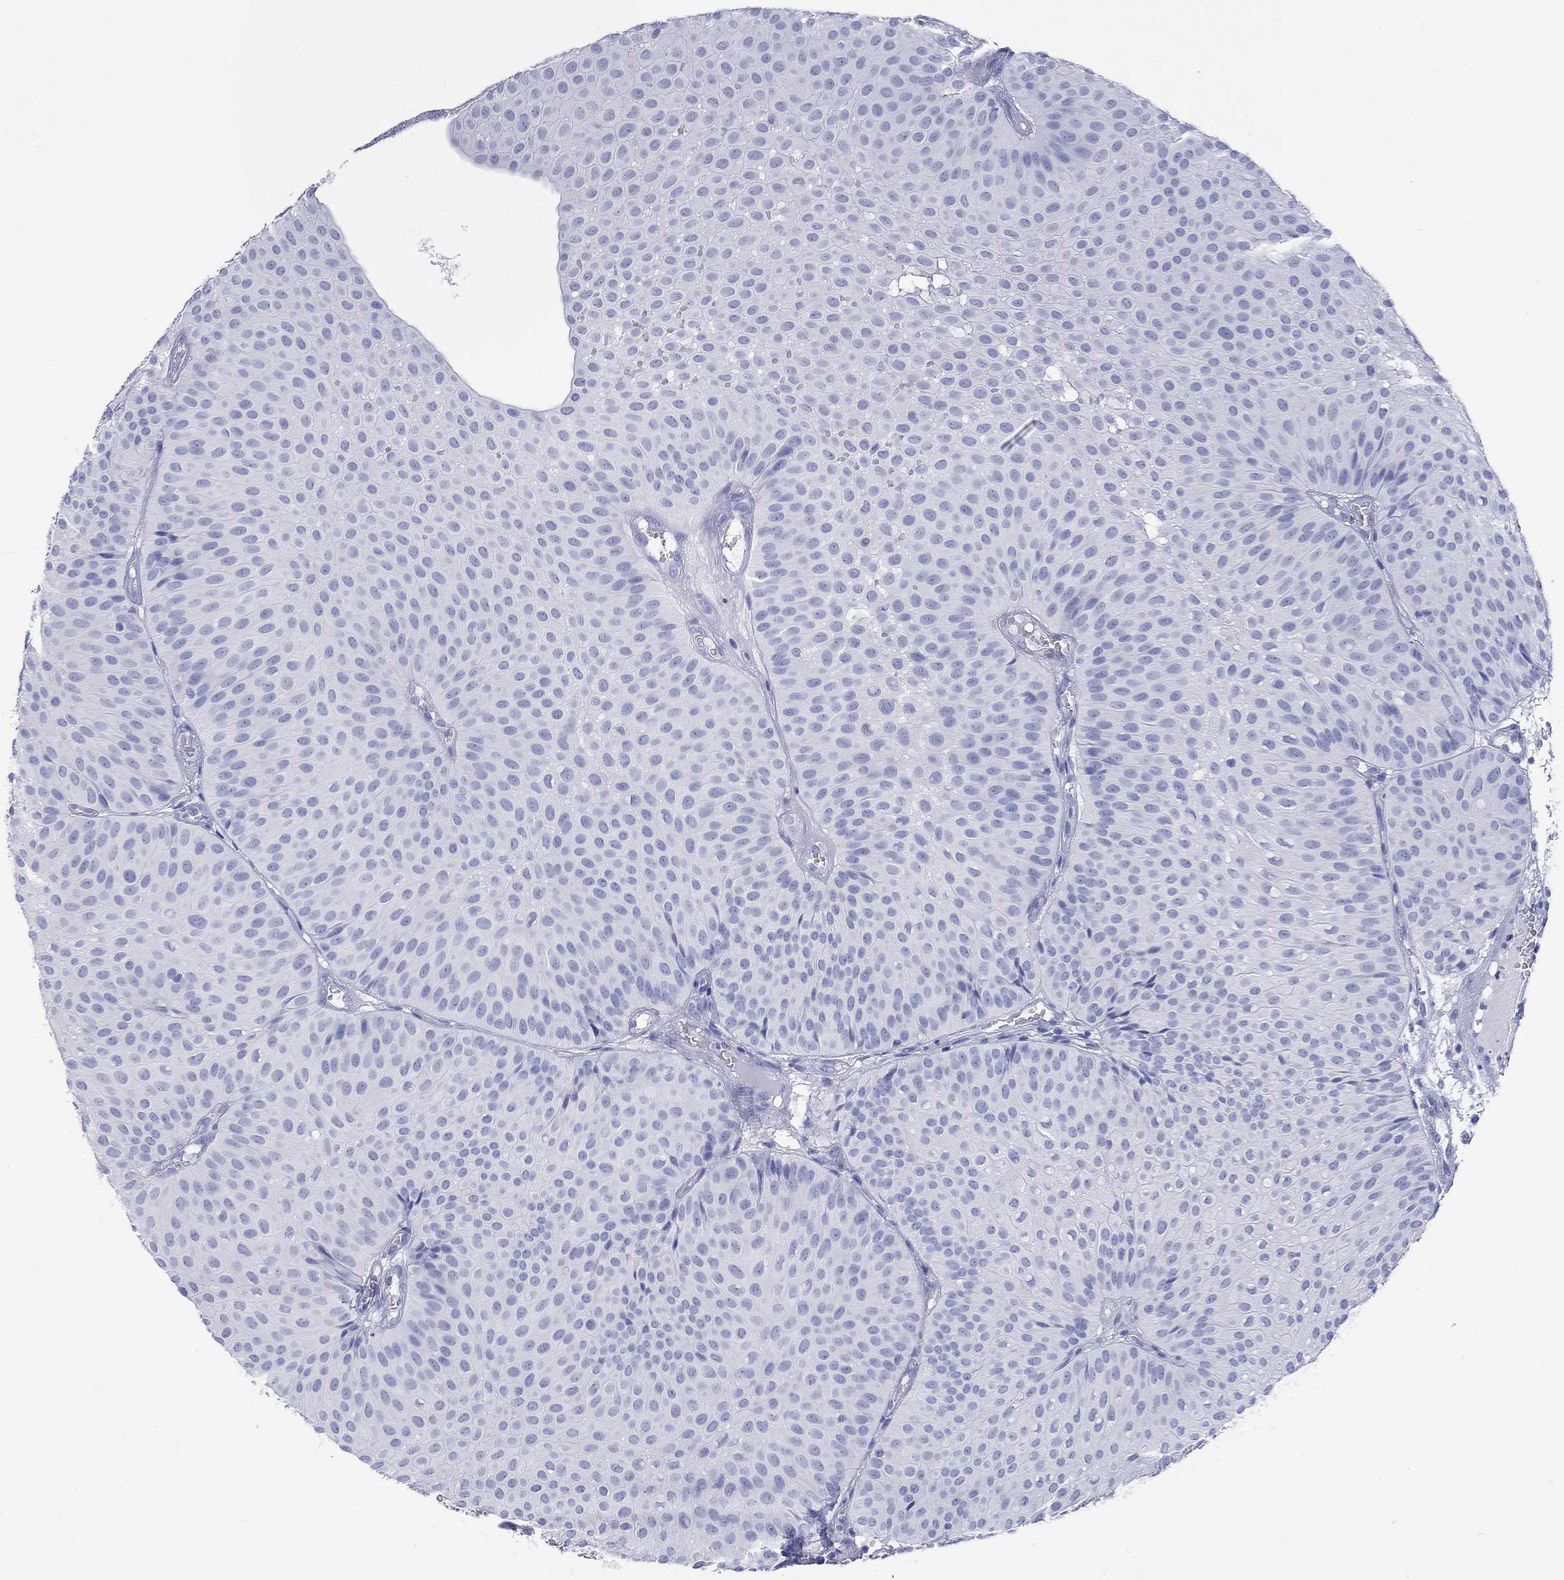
{"staining": {"intensity": "negative", "quantity": "none", "location": "none"}, "tissue": "urothelial cancer", "cell_type": "Tumor cells", "image_type": "cancer", "snomed": [{"axis": "morphology", "description": "Urothelial carcinoma, Low grade"}, {"axis": "topography", "description": "Urinary bladder"}], "caption": "An image of low-grade urothelial carcinoma stained for a protein reveals no brown staining in tumor cells.", "gene": "MSI1", "patient": {"sex": "male", "age": 64}}